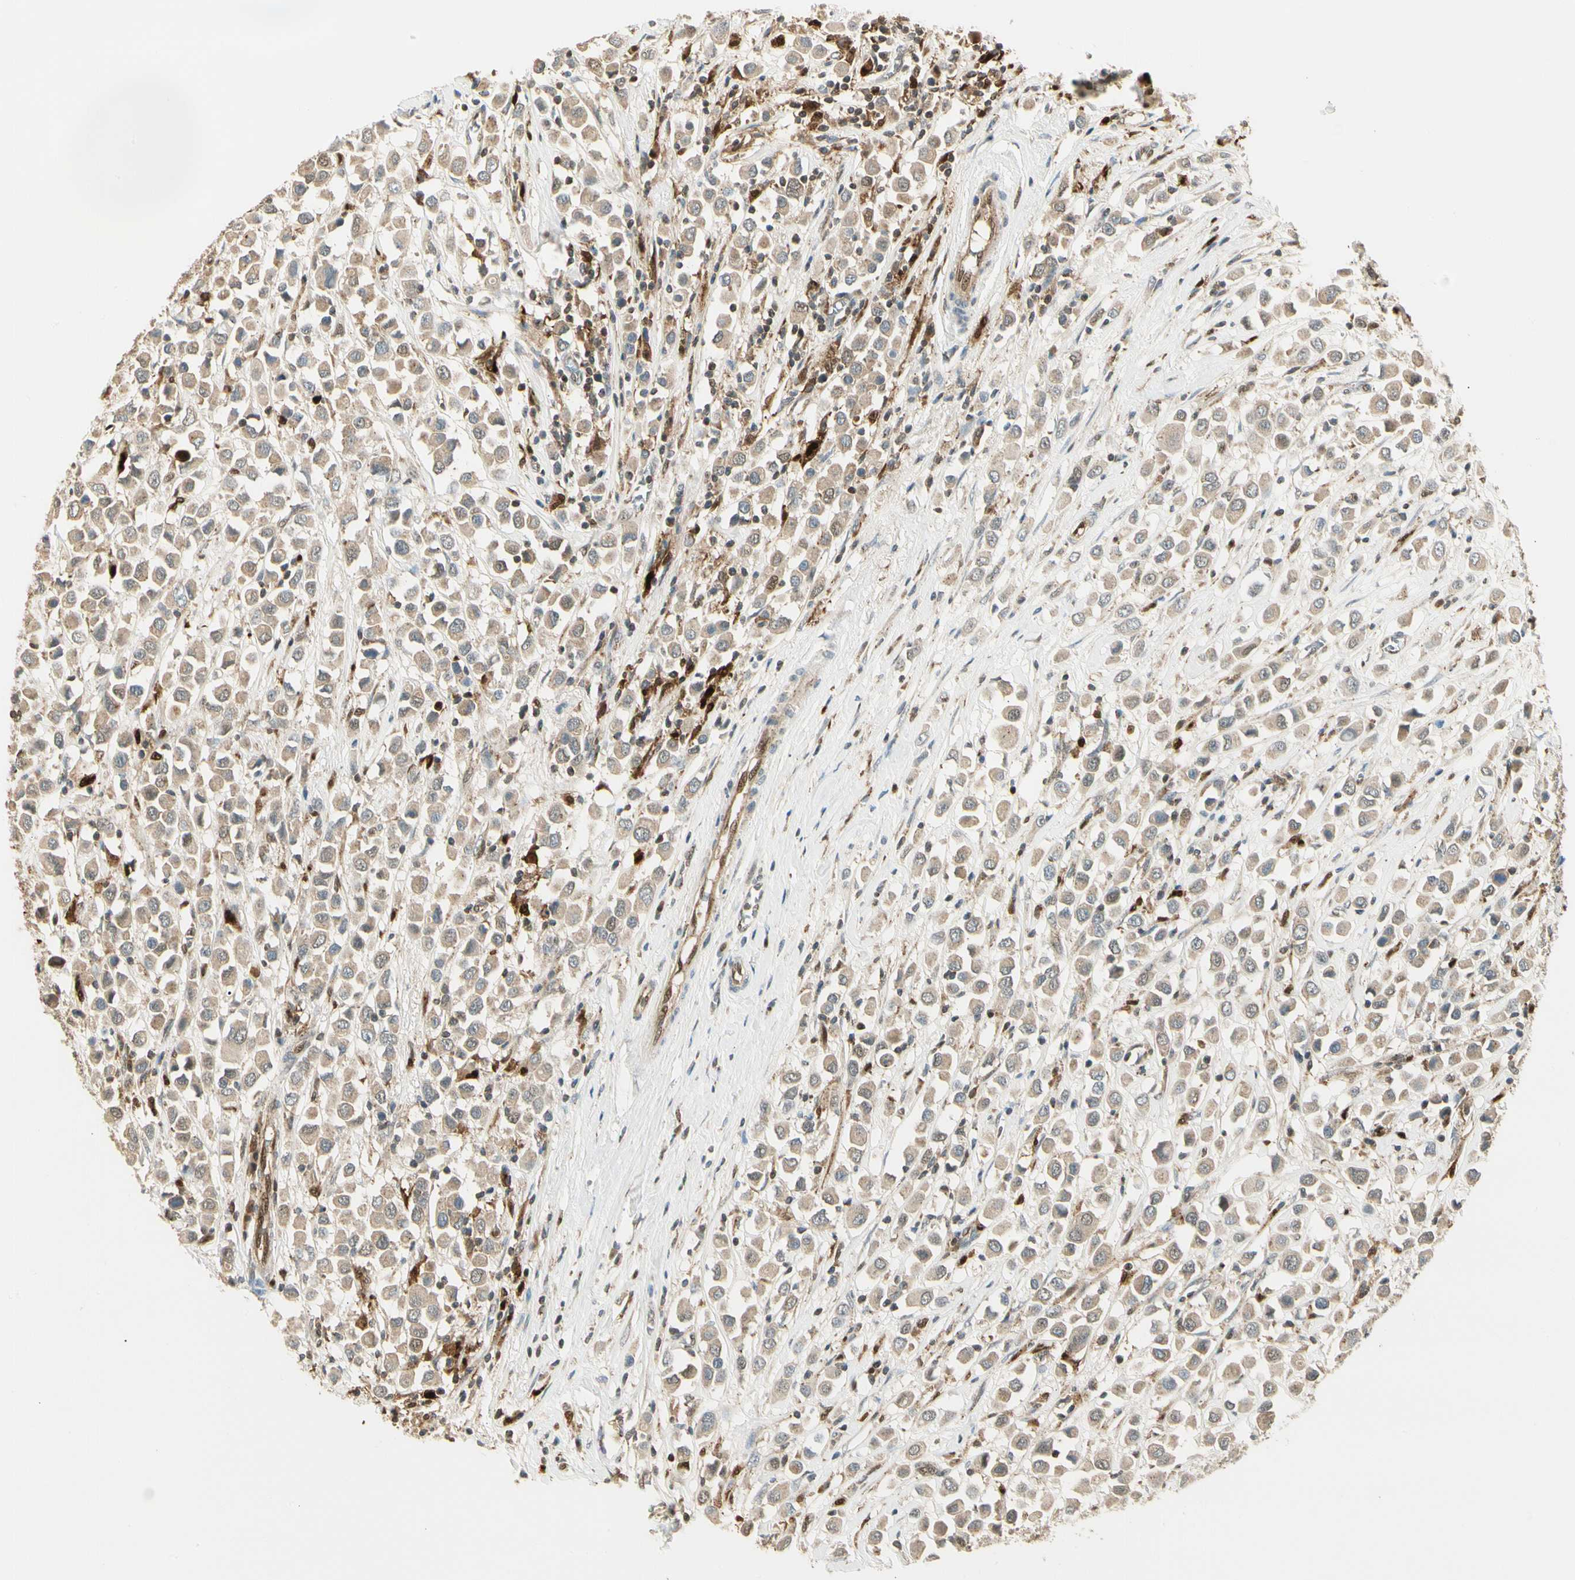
{"staining": {"intensity": "weak", "quantity": ">75%", "location": "nuclear"}, "tissue": "breast cancer", "cell_type": "Tumor cells", "image_type": "cancer", "snomed": [{"axis": "morphology", "description": "Duct carcinoma"}, {"axis": "topography", "description": "Breast"}], "caption": "This is a histology image of immunohistochemistry staining of breast cancer (intraductal carcinoma), which shows weak positivity in the nuclear of tumor cells.", "gene": "LTA4H", "patient": {"sex": "female", "age": 61}}